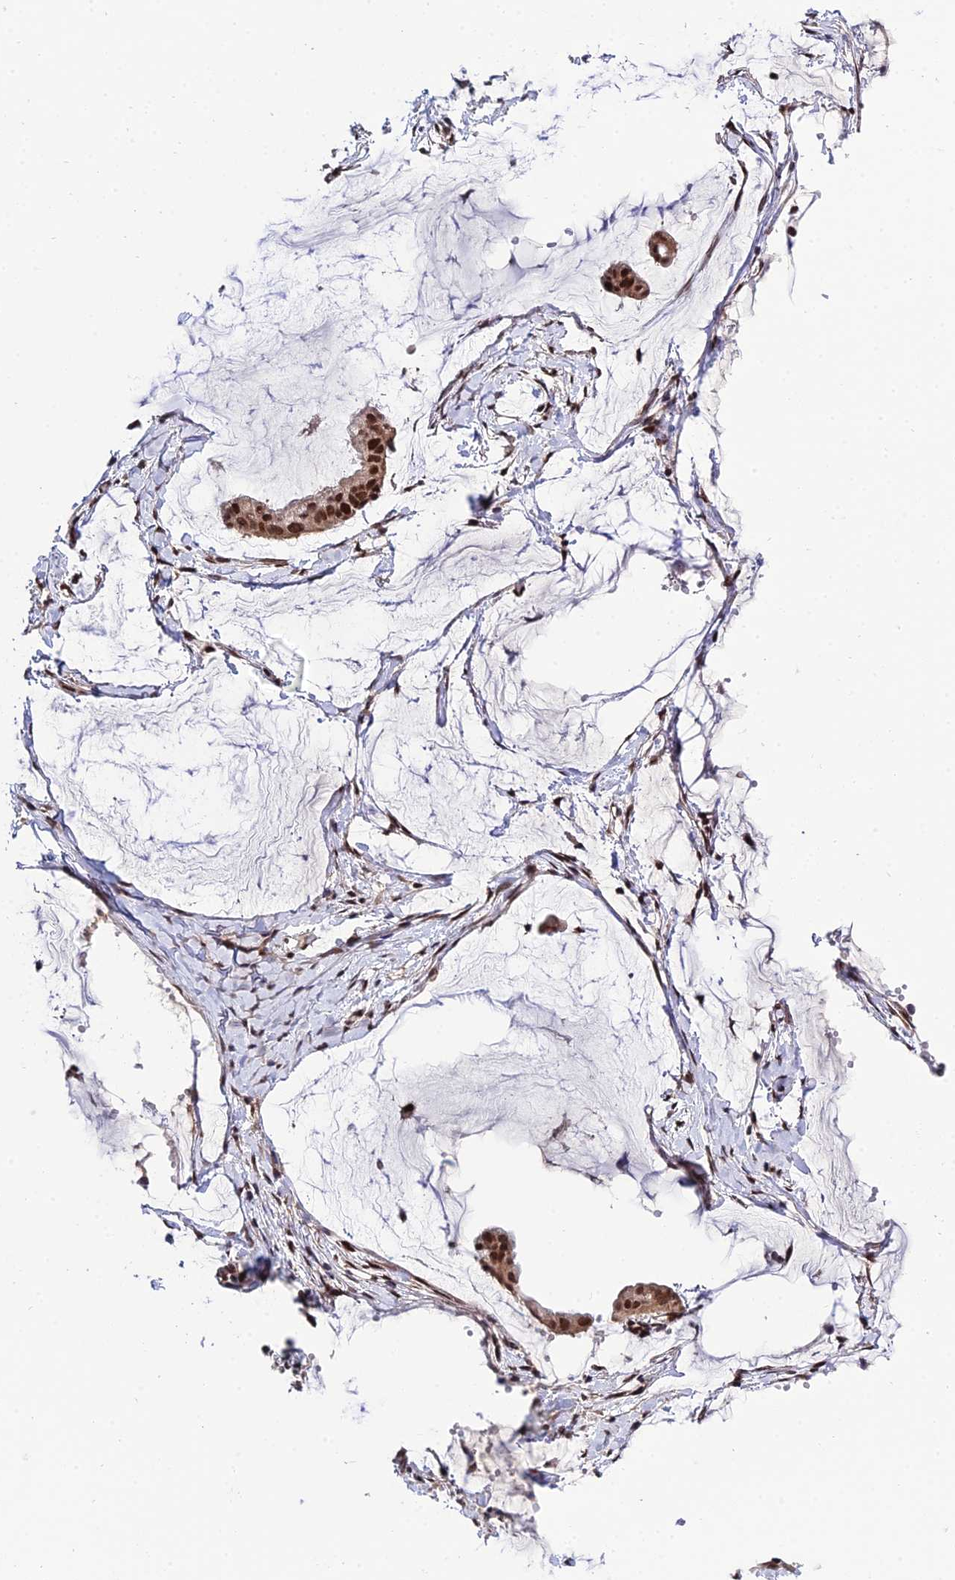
{"staining": {"intensity": "moderate", "quantity": ">75%", "location": "nuclear"}, "tissue": "ovarian cancer", "cell_type": "Tumor cells", "image_type": "cancer", "snomed": [{"axis": "morphology", "description": "Cystadenocarcinoma, mucinous, NOS"}, {"axis": "topography", "description": "Ovary"}], "caption": "Immunohistochemical staining of ovarian mucinous cystadenocarcinoma exhibits moderate nuclear protein staining in approximately >75% of tumor cells.", "gene": "SYT15", "patient": {"sex": "female", "age": 73}}